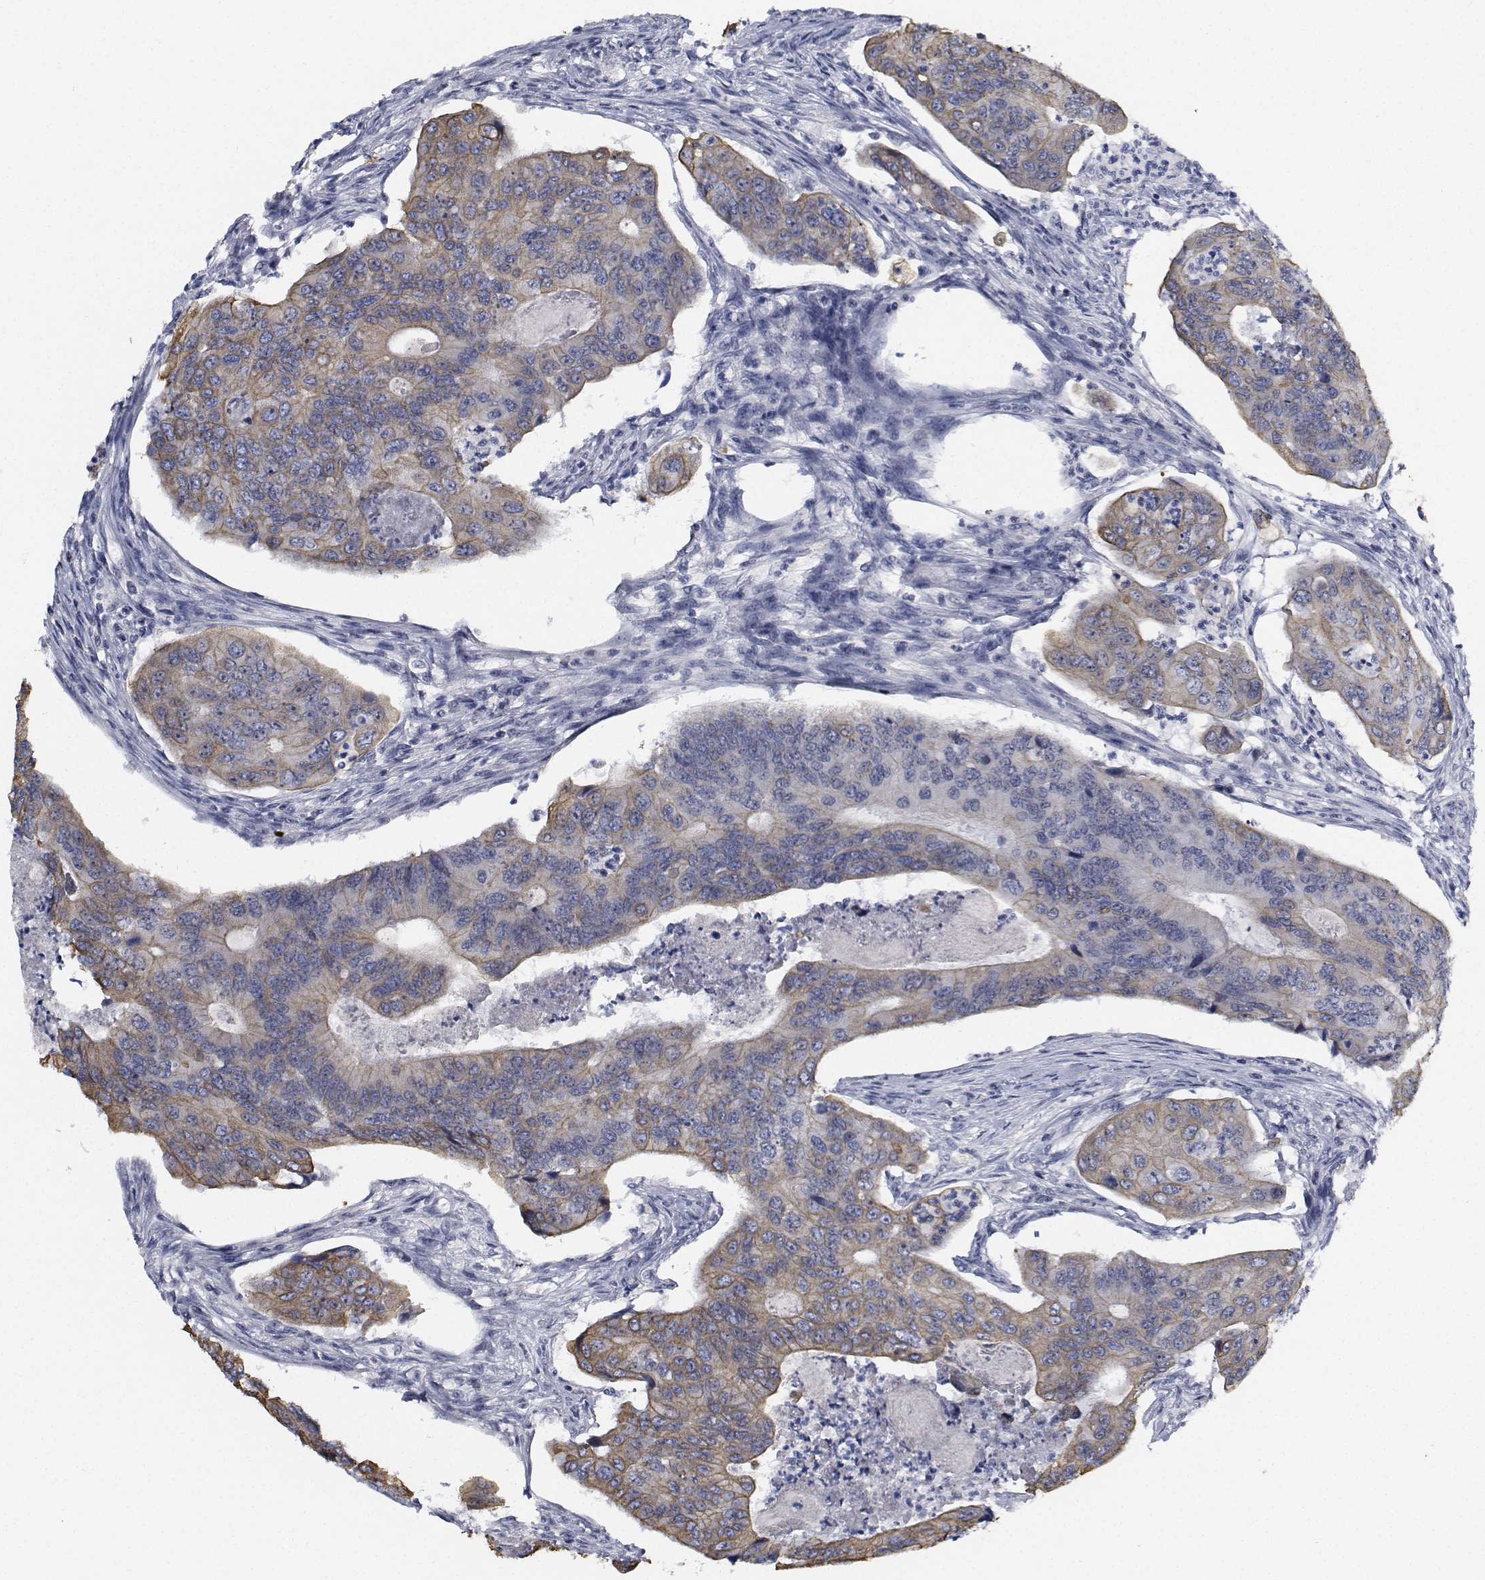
{"staining": {"intensity": "weak", "quantity": "25%-75%", "location": "cytoplasmic/membranous"}, "tissue": "colorectal cancer", "cell_type": "Tumor cells", "image_type": "cancer", "snomed": [{"axis": "morphology", "description": "Adenocarcinoma, NOS"}, {"axis": "topography", "description": "Colon"}], "caption": "Immunohistochemistry (IHC) of colorectal cancer reveals low levels of weak cytoplasmic/membranous staining in about 25%-75% of tumor cells.", "gene": "NVL", "patient": {"sex": "female", "age": 67}}